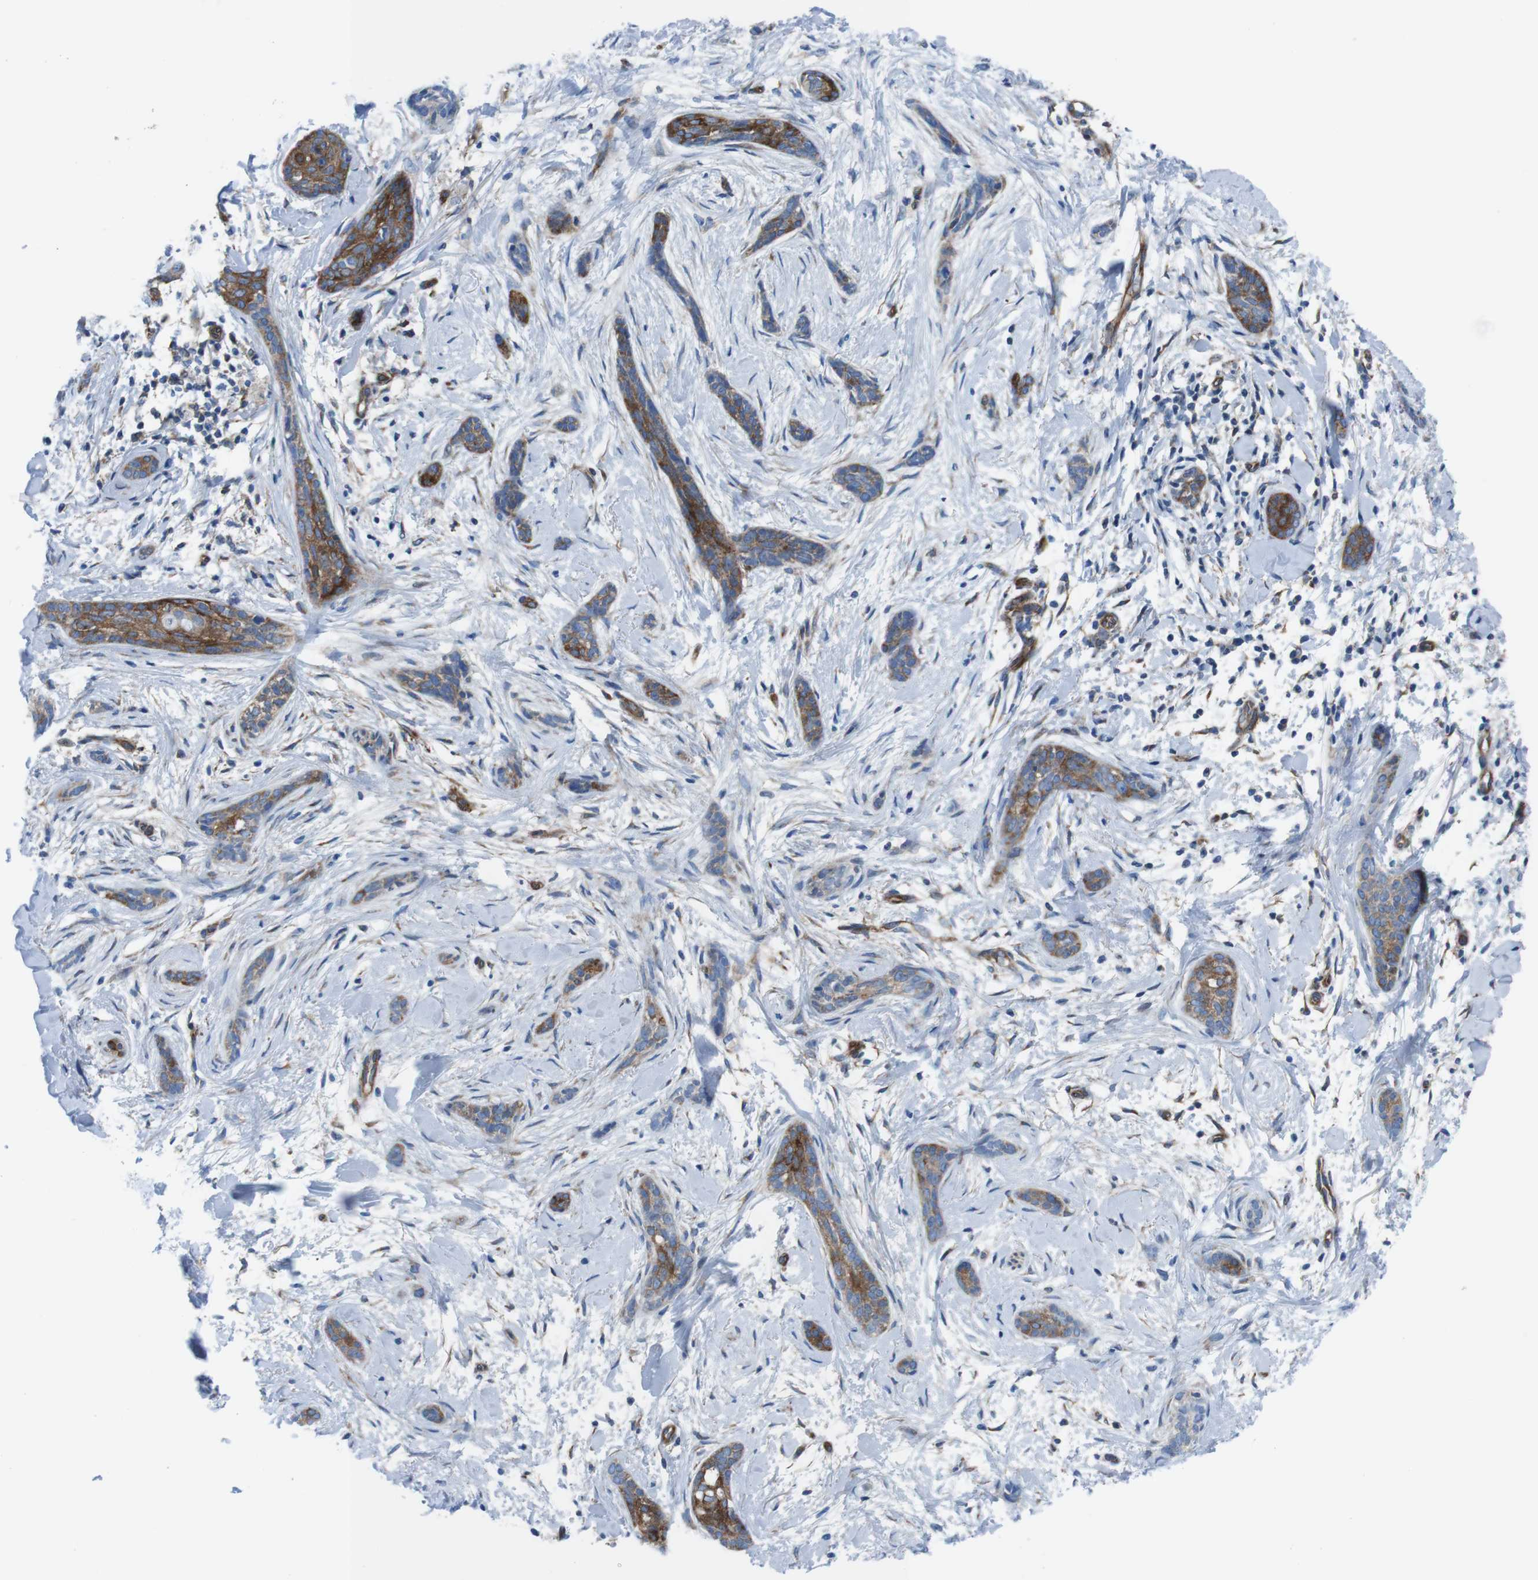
{"staining": {"intensity": "strong", "quantity": "25%-75%", "location": "cytoplasmic/membranous"}, "tissue": "skin cancer", "cell_type": "Tumor cells", "image_type": "cancer", "snomed": [{"axis": "morphology", "description": "Basal cell carcinoma"}, {"axis": "morphology", "description": "Adnexal tumor, benign"}, {"axis": "topography", "description": "Skin"}], "caption": "Human basal cell carcinoma (skin) stained with a protein marker demonstrates strong staining in tumor cells.", "gene": "DIAPH2", "patient": {"sex": "female", "age": 42}}